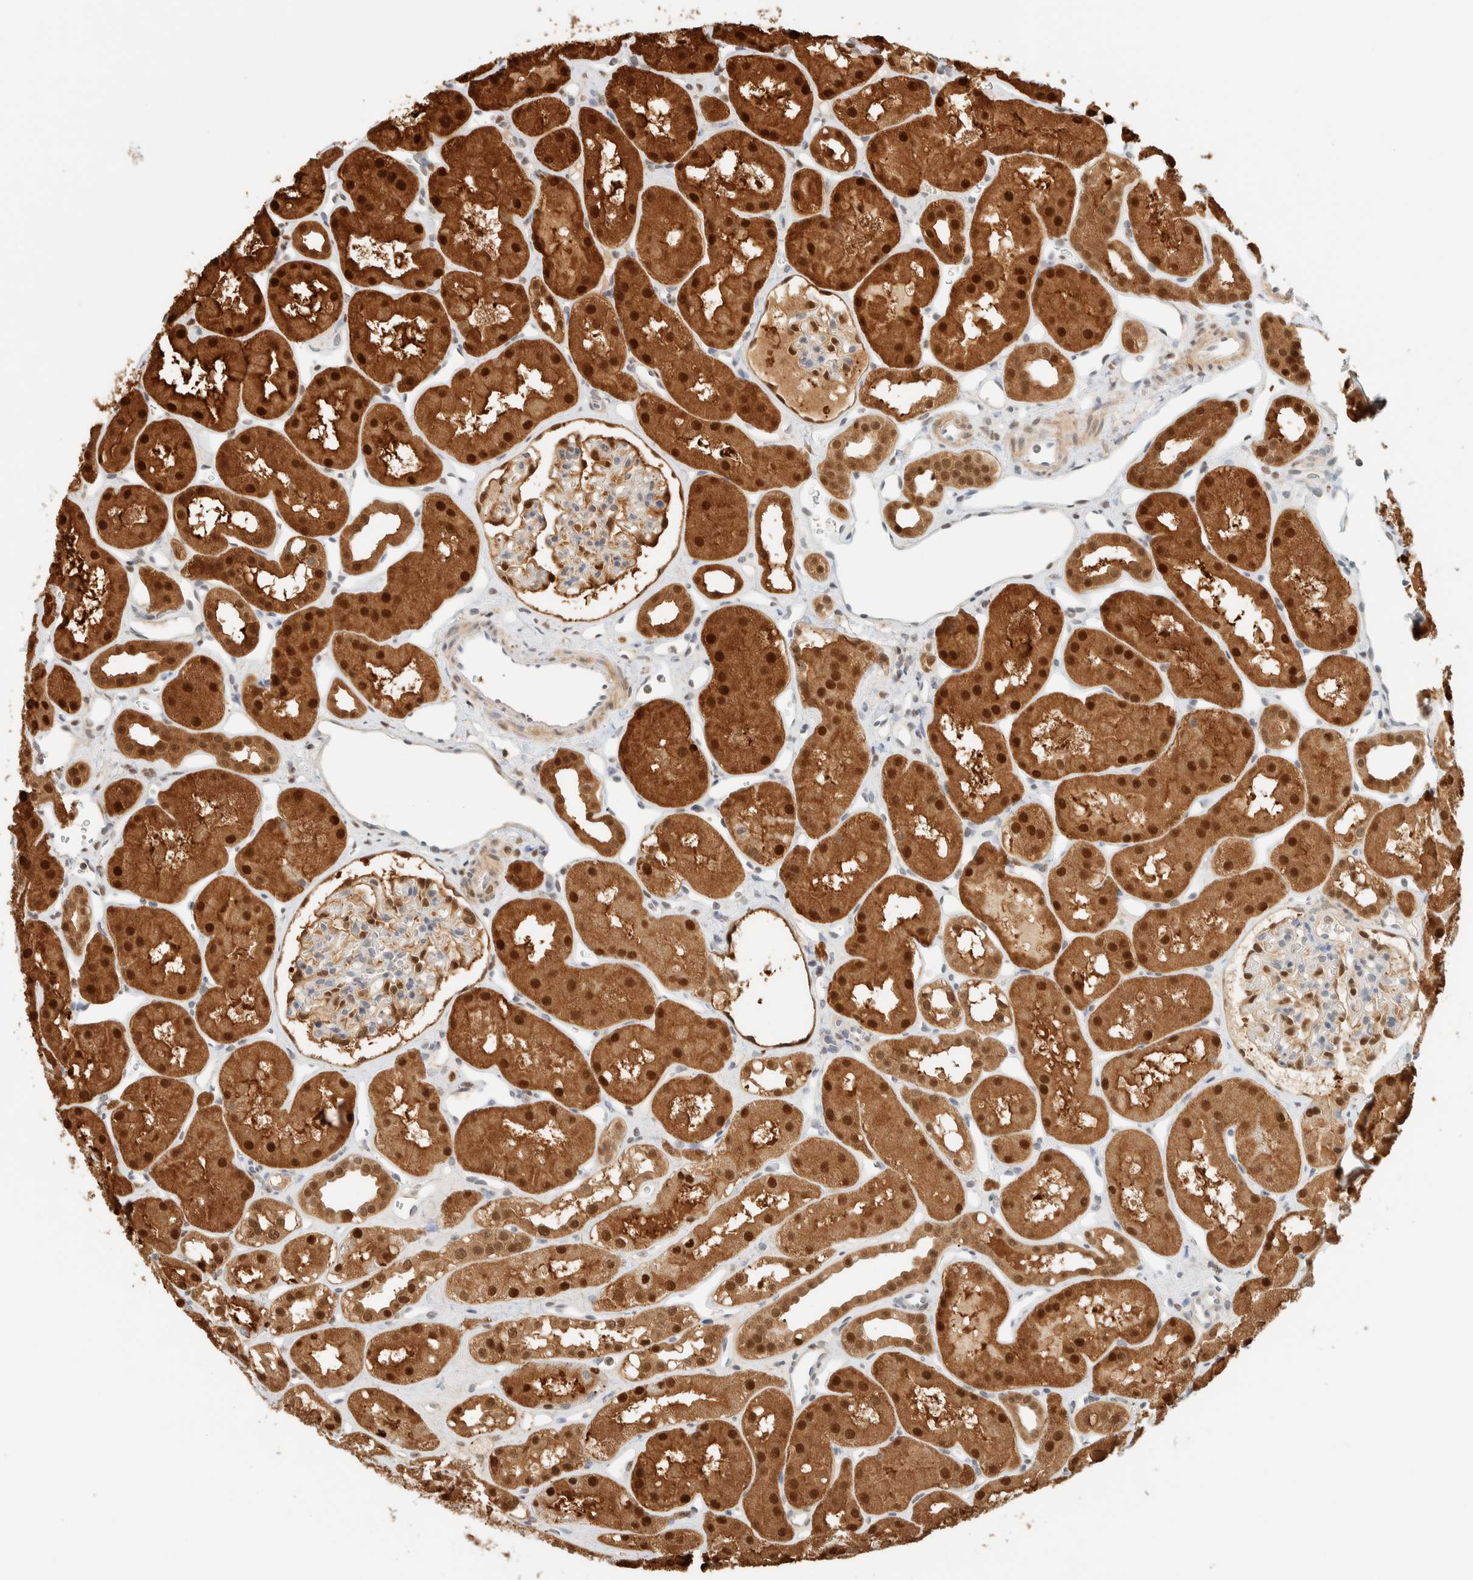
{"staining": {"intensity": "strong", "quantity": "<25%", "location": "nuclear"}, "tissue": "kidney", "cell_type": "Cells in glomeruli", "image_type": "normal", "snomed": [{"axis": "morphology", "description": "Normal tissue, NOS"}, {"axis": "topography", "description": "Kidney"}], "caption": "High-power microscopy captured an immunohistochemistry histopathology image of unremarkable kidney, revealing strong nuclear positivity in about <25% of cells in glomeruli. Immunohistochemistry (ihc) stains the protein of interest in brown and the nuclei are stained blue.", "gene": "ZBTB37", "patient": {"sex": "male", "age": 16}}